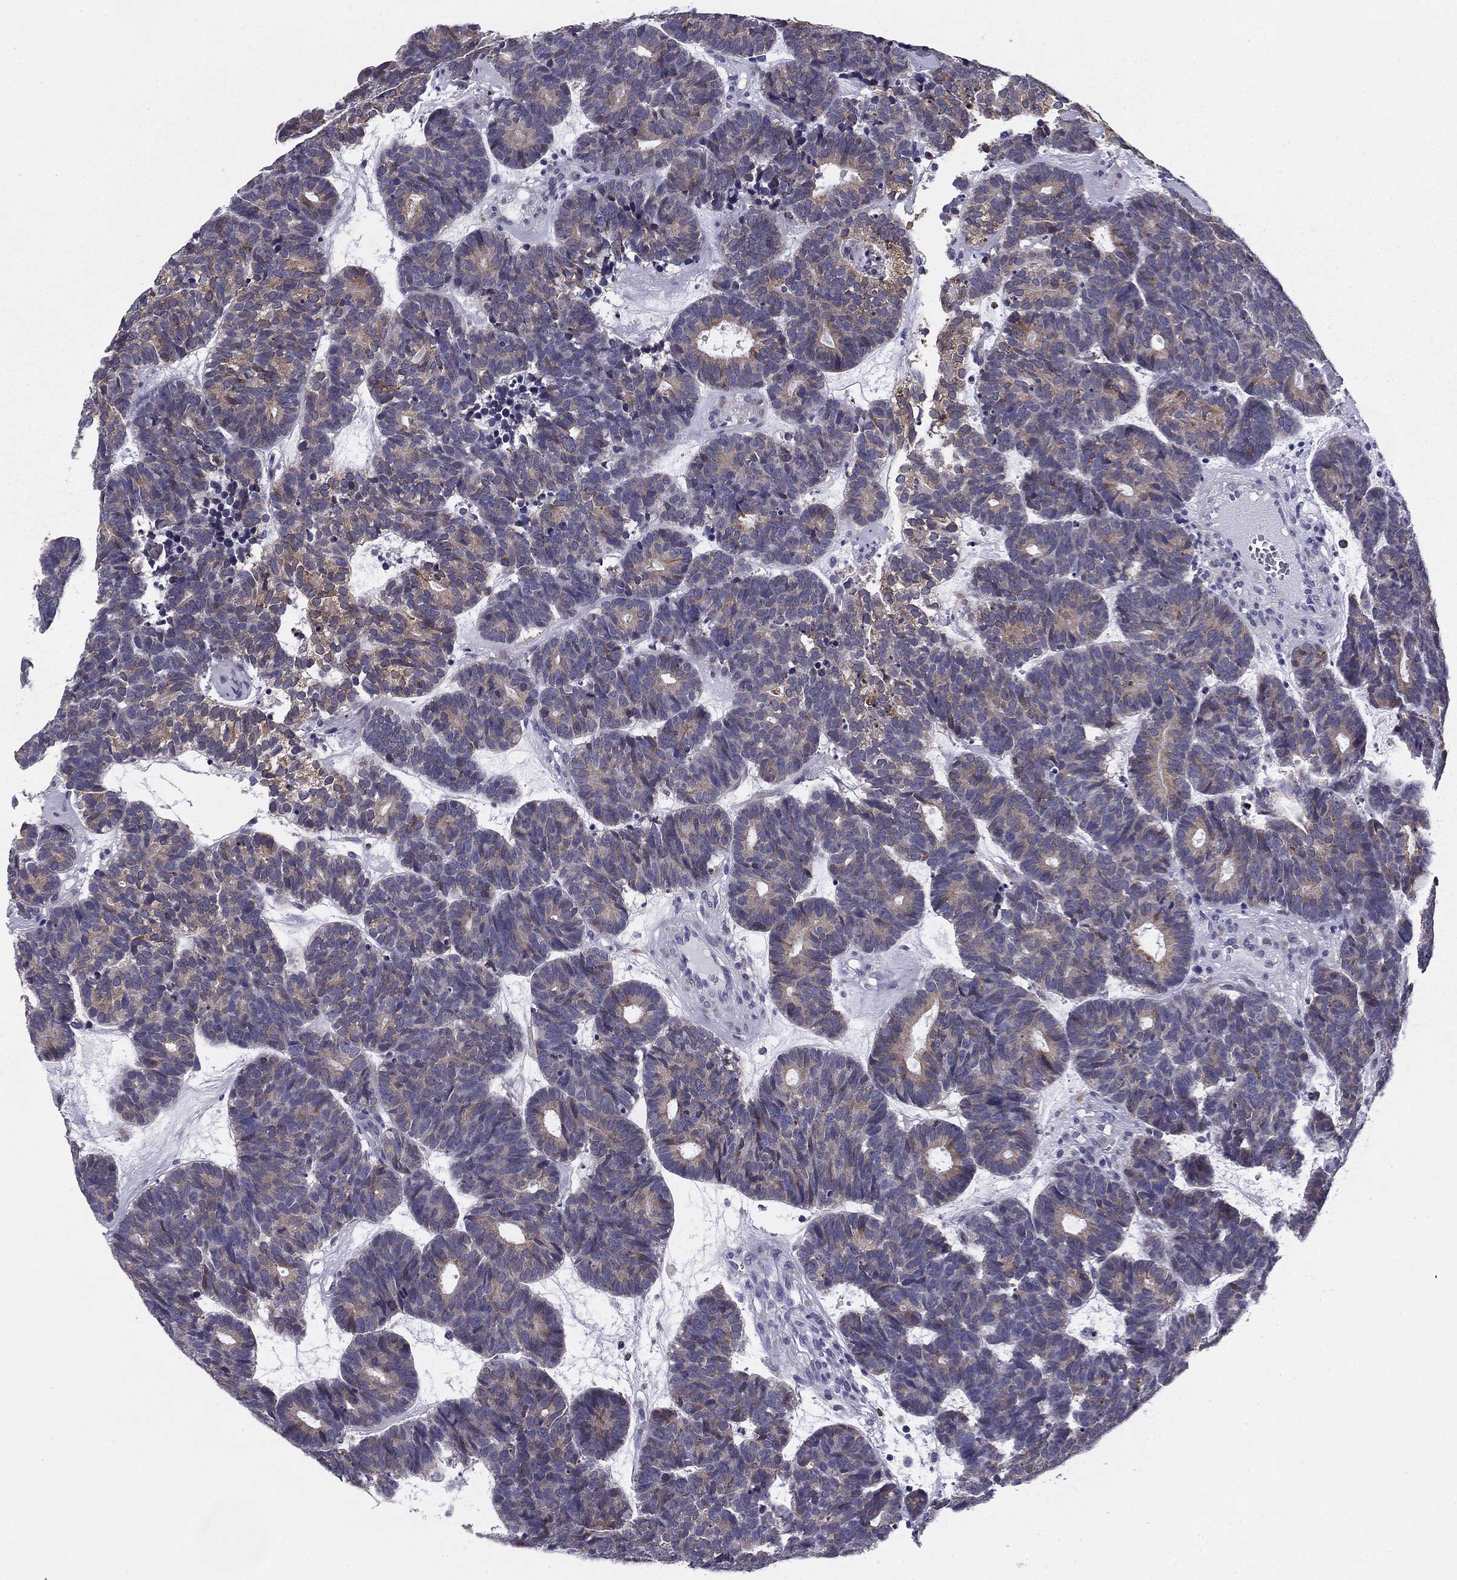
{"staining": {"intensity": "moderate", "quantity": "<25%", "location": "cytoplasmic/membranous"}, "tissue": "head and neck cancer", "cell_type": "Tumor cells", "image_type": "cancer", "snomed": [{"axis": "morphology", "description": "Adenocarcinoma, NOS"}, {"axis": "topography", "description": "Head-Neck"}], "caption": "Protein expression analysis of human head and neck cancer (adenocarcinoma) reveals moderate cytoplasmic/membranous positivity in about <25% of tumor cells. (IHC, brightfield microscopy, high magnification).", "gene": "TMED3", "patient": {"sex": "female", "age": 81}}